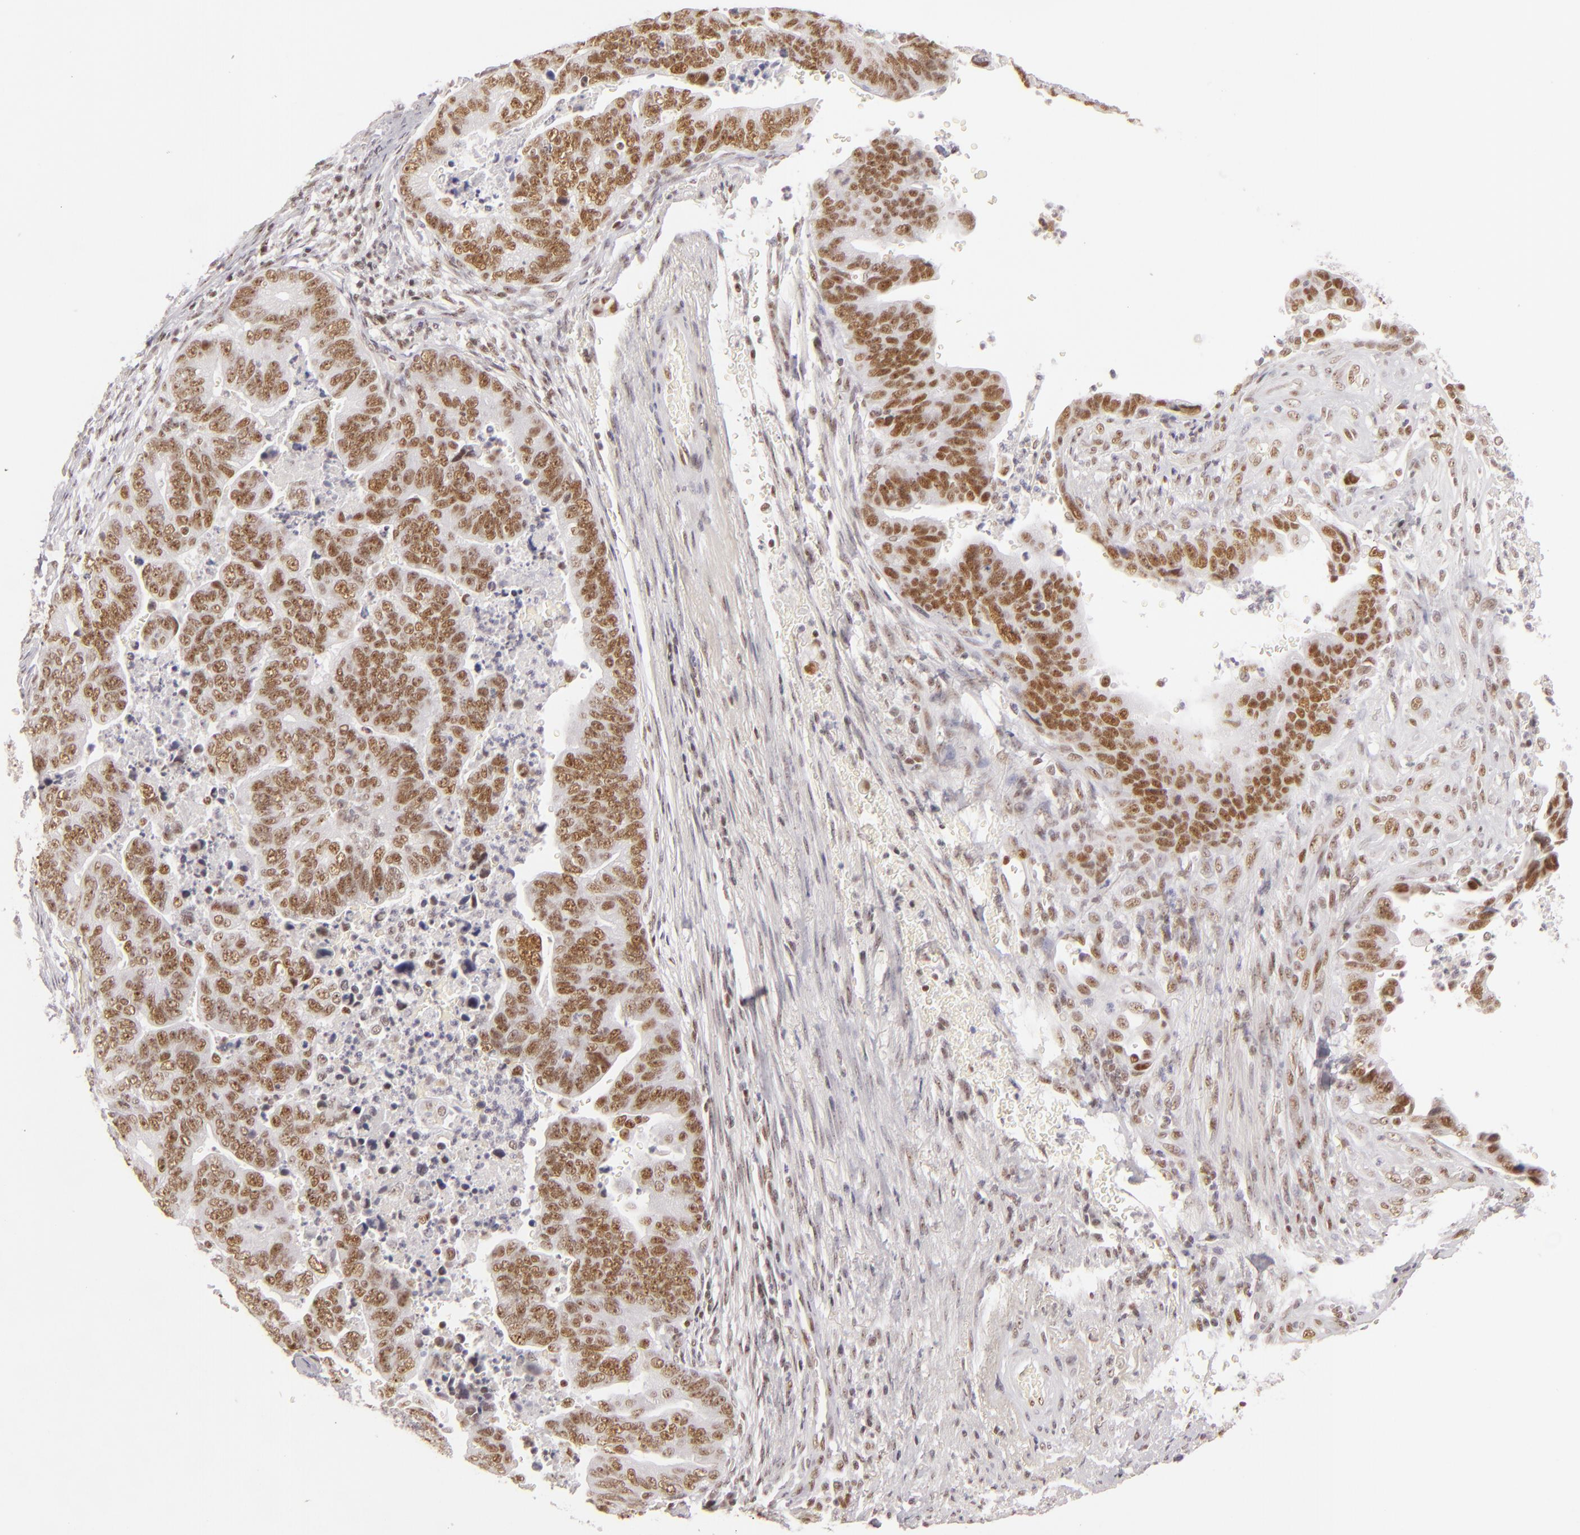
{"staining": {"intensity": "strong", "quantity": ">75%", "location": "nuclear"}, "tissue": "stomach cancer", "cell_type": "Tumor cells", "image_type": "cancer", "snomed": [{"axis": "morphology", "description": "Adenocarcinoma, NOS"}, {"axis": "topography", "description": "Stomach, upper"}], "caption": "Strong nuclear positivity for a protein is identified in approximately >75% of tumor cells of stomach adenocarcinoma using IHC.", "gene": "DAXX", "patient": {"sex": "female", "age": 50}}